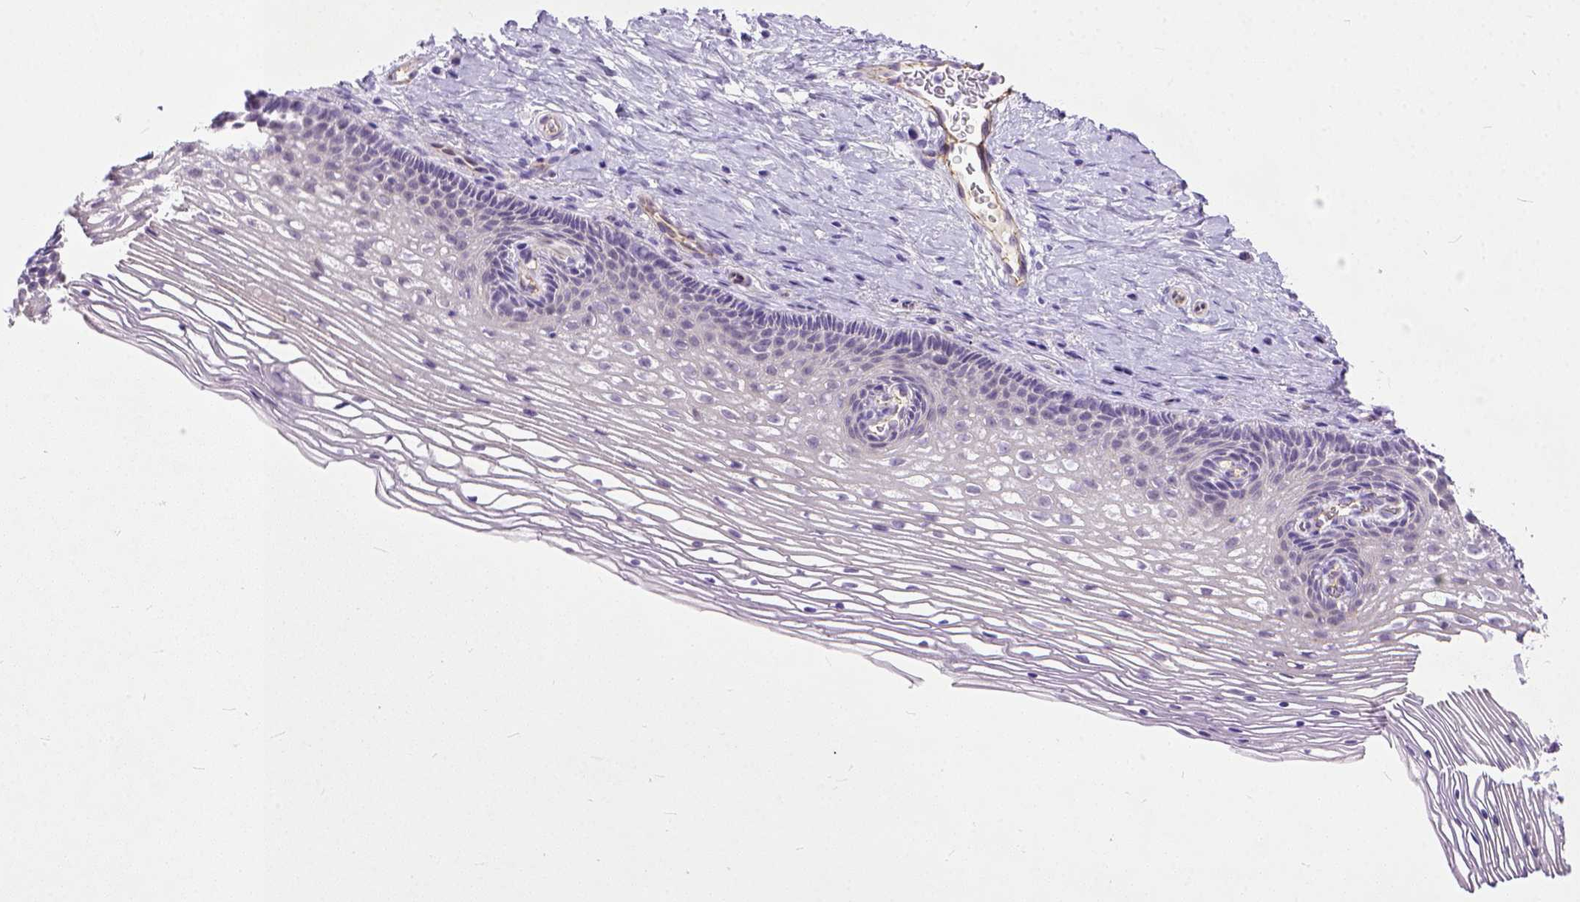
{"staining": {"intensity": "negative", "quantity": "none", "location": "none"}, "tissue": "cervix", "cell_type": "Glandular cells", "image_type": "normal", "snomed": [{"axis": "morphology", "description": "Normal tissue, NOS"}, {"axis": "topography", "description": "Cervix"}], "caption": "The image exhibits no significant positivity in glandular cells of cervix.", "gene": "ADGRF1", "patient": {"sex": "female", "age": 34}}